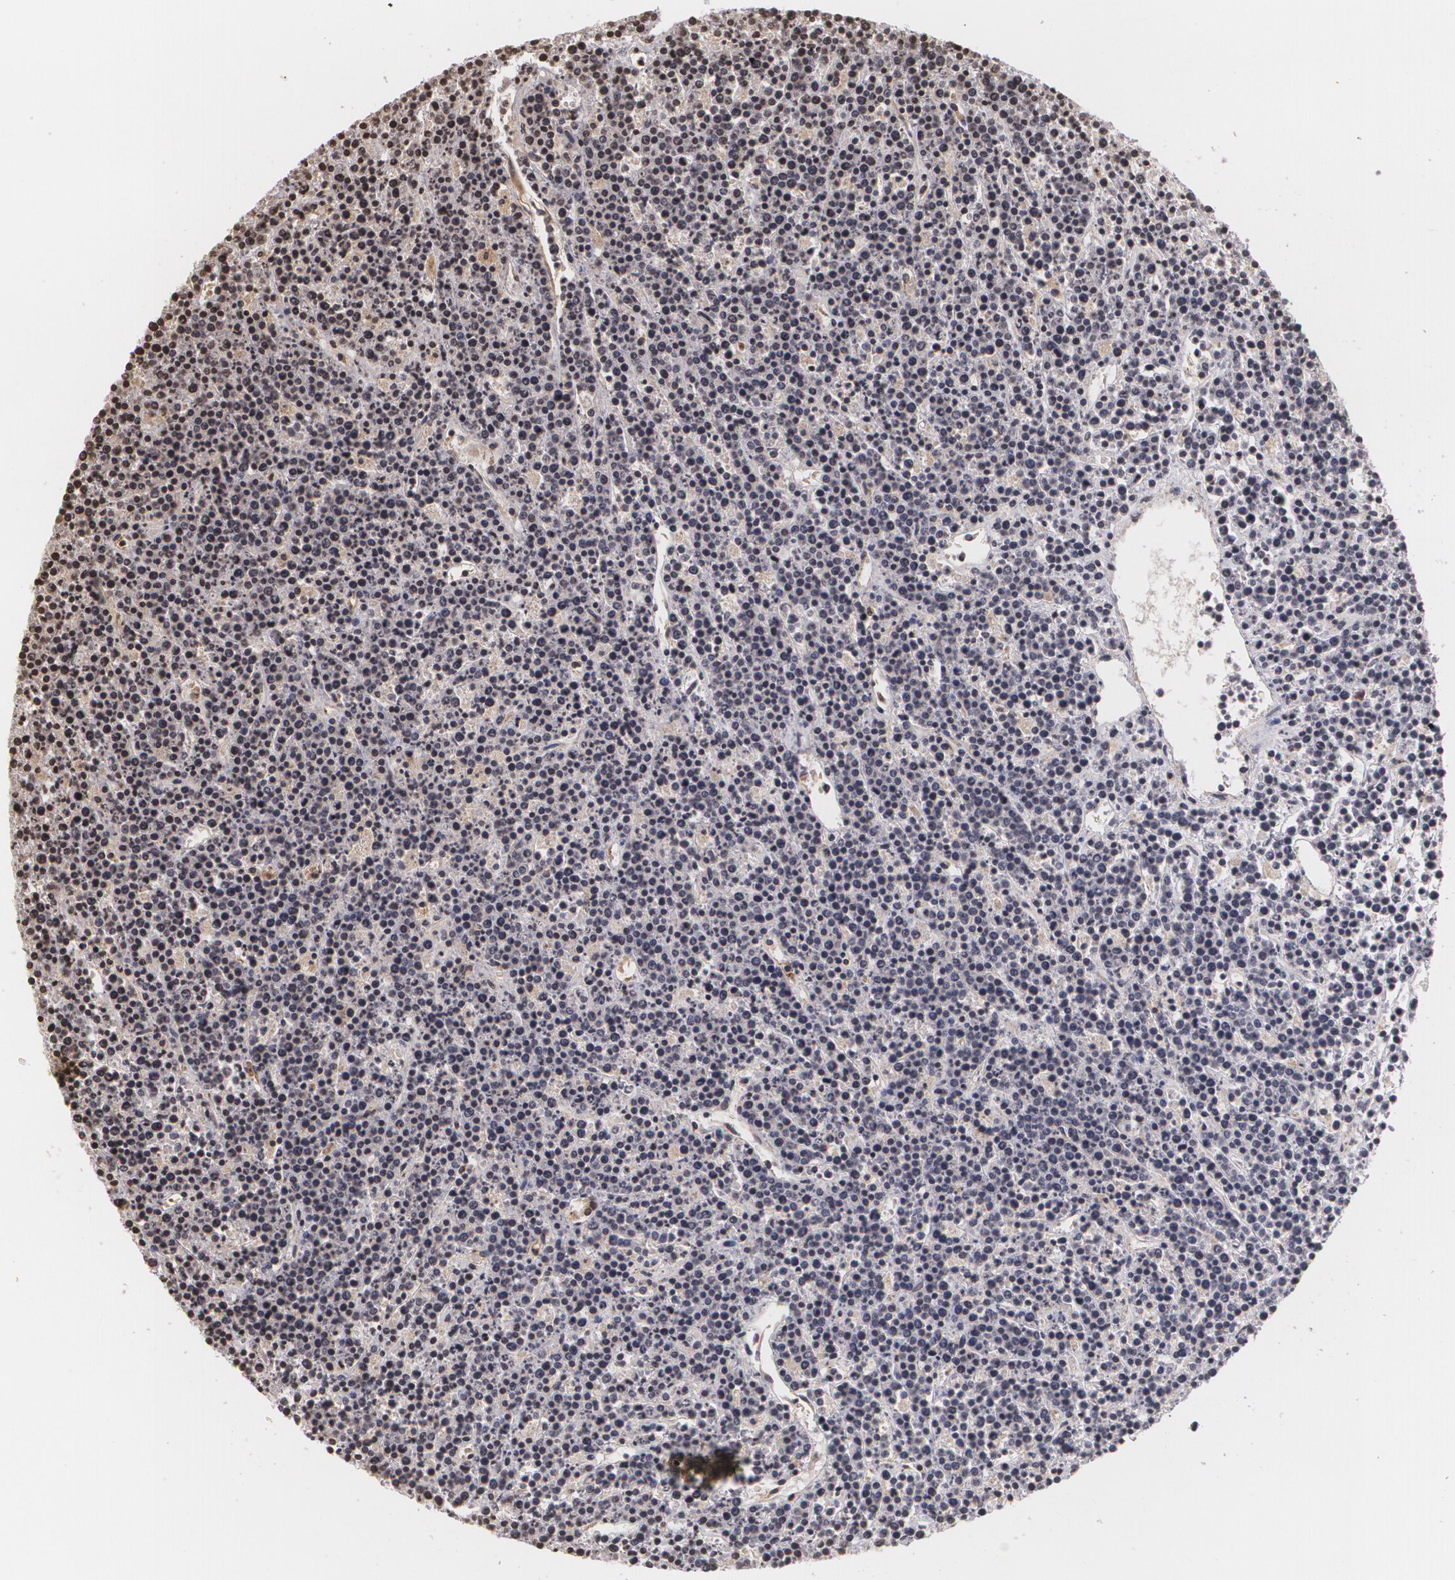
{"staining": {"intensity": "negative", "quantity": "none", "location": "none"}, "tissue": "lymphoma", "cell_type": "Tumor cells", "image_type": "cancer", "snomed": [{"axis": "morphology", "description": "Malignant lymphoma, non-Hodgkin's type, High grade"}, {"axis": "topography", "description": "Ovary"}], "caption": "Immunohistochemical staining of malignant lymphoma, non-Hodgkin's type (high-grade) exhibits no significant positivity in tumor cells. Brightfield microscopy of IHC stained with DAB (brown) and hematoxylin (blue), captured at high magnification.", "gene": "VAV3", "patient": {"sex": "female", "age": 56}}